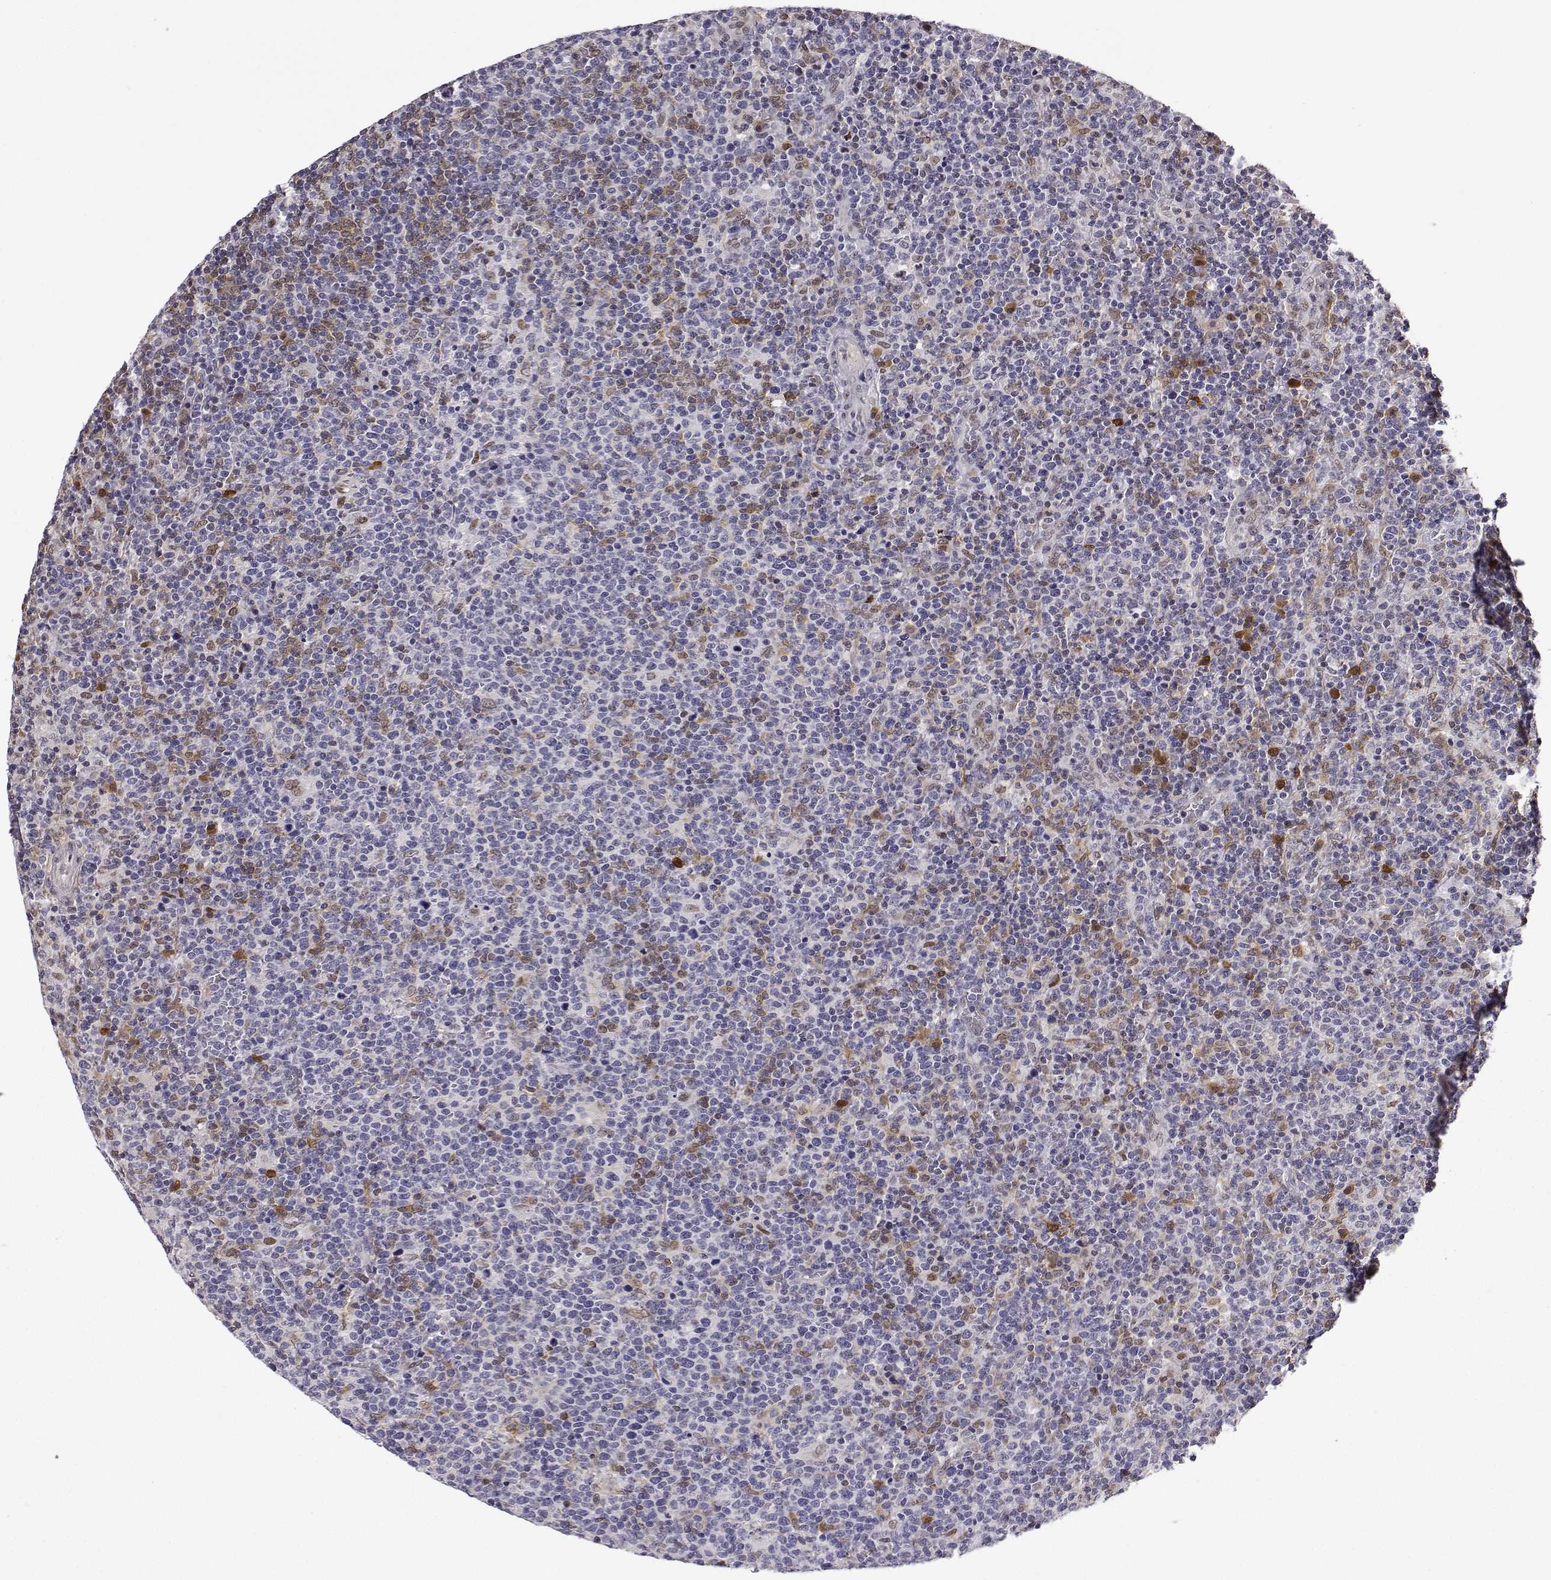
{"staining": {"intensity": "negative", "quantity": "none", "location": "none"}, "tissue": "lymphoma", "cell_type": "Tumor cells", "image_type": "cancer", "snomed": [{"axis": "morphology", "description": "Malignant lymphoma, non-Hodgkin's type, High grade"}, {"axis": "topography", "description": "Lymph node"}], "caption": "Lymphoma stained for a protein using IHC reveals no staining tumor cells.", "gene": "PHGDH", "patient": {"sex": "male", "age": 61}}